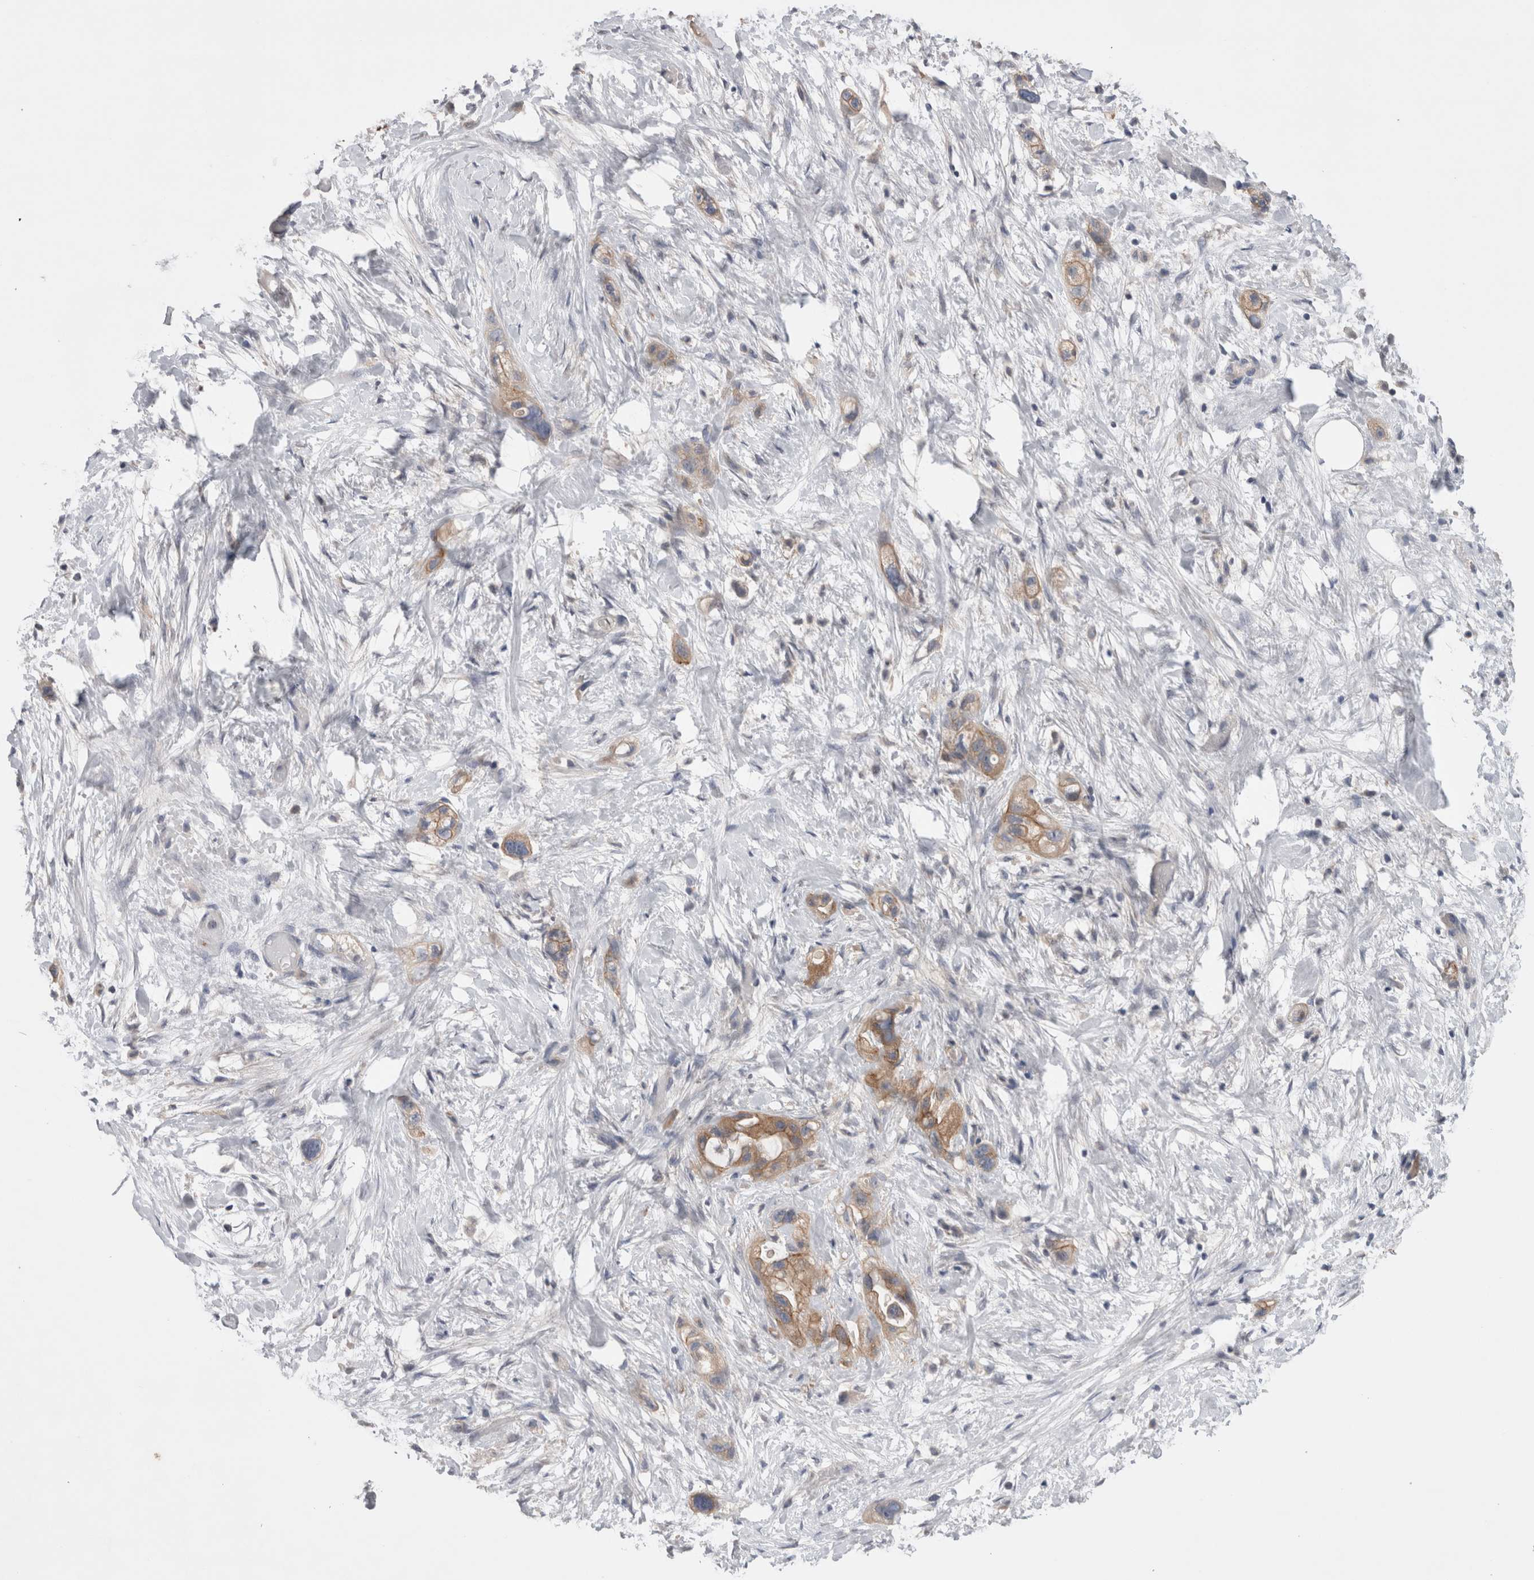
{"staining": {"intensity": "moderate", "quantity": ">75%", "location": "cytoplasmic/membranous"}, "tissue": "stomach cancer", "cell_type": "Tumor cells", "image_type": "cancer", "snomed": [{"axis": "morphology", "description": "Adenocarcinoma, NOS"}, {"axis": "topography", "description": "Stomach"}, {"axis": "topography", "description": "Stomach, lower"}], "caption": "Protein expression analysis of human stomach adenocarcinoma reveals moderate cytoplasmic/membranous expression in about >75% of tumor cells.", "gene": "OTOR", "patient": {"sex": "female", "age": 48}}